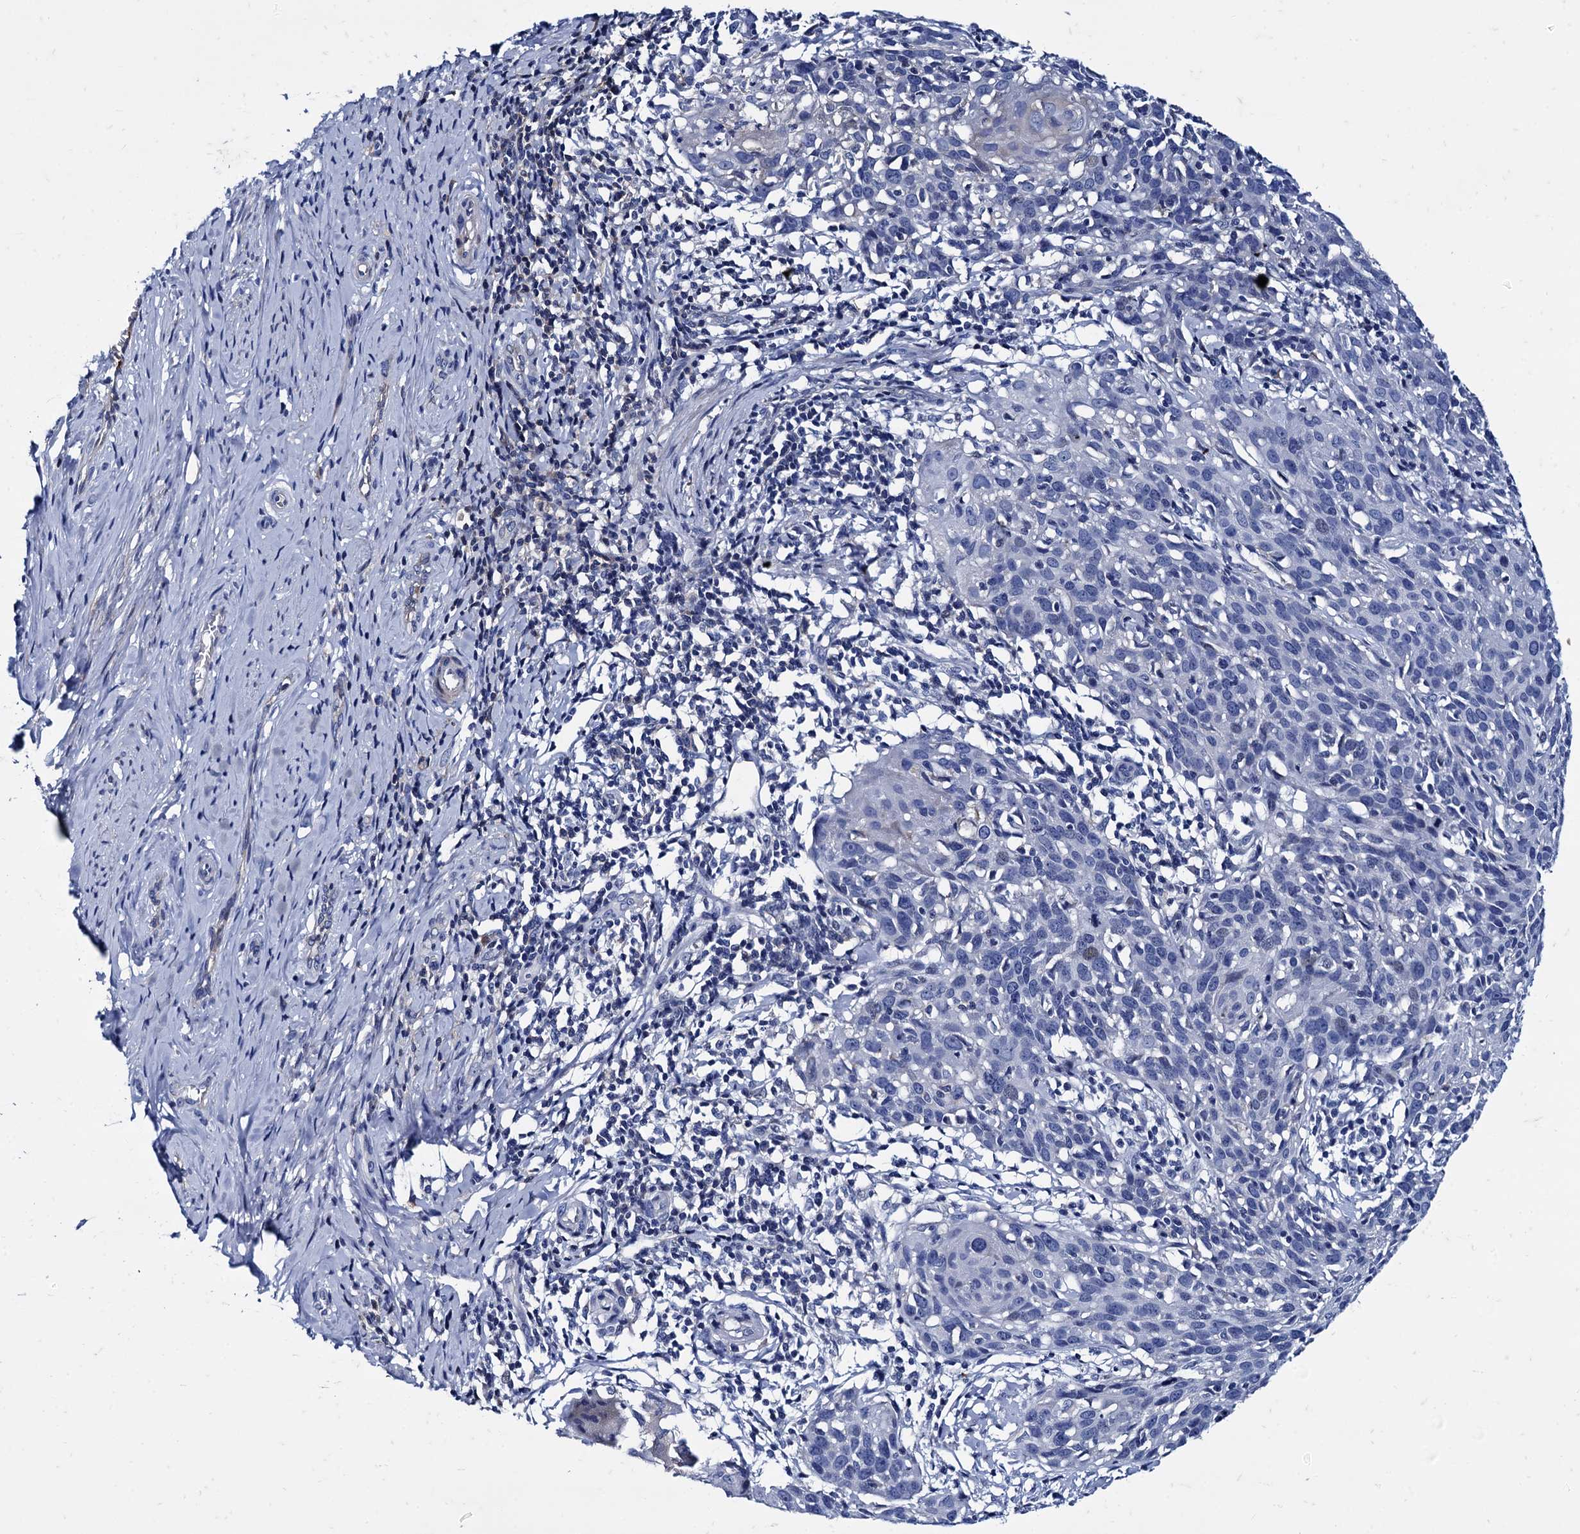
{"staining": {"intensity": "negative", "quantity": "none", "location": "none"}, "tissue": "cervical cancer", "cell_type": "Tumor cells", "image_type": "cancer", "snomed": [{"axis": "morphology", "description": "Squamous cell carcinoma, NOS"}, {"axis": "topography", "description": "Cervix"}], "caption": "Immunohistochemistry of human cervical cancer exhibits no staining in tumor cells.", "gene": "TMEM72", "patient": {"sex": "female", "age": 34}}